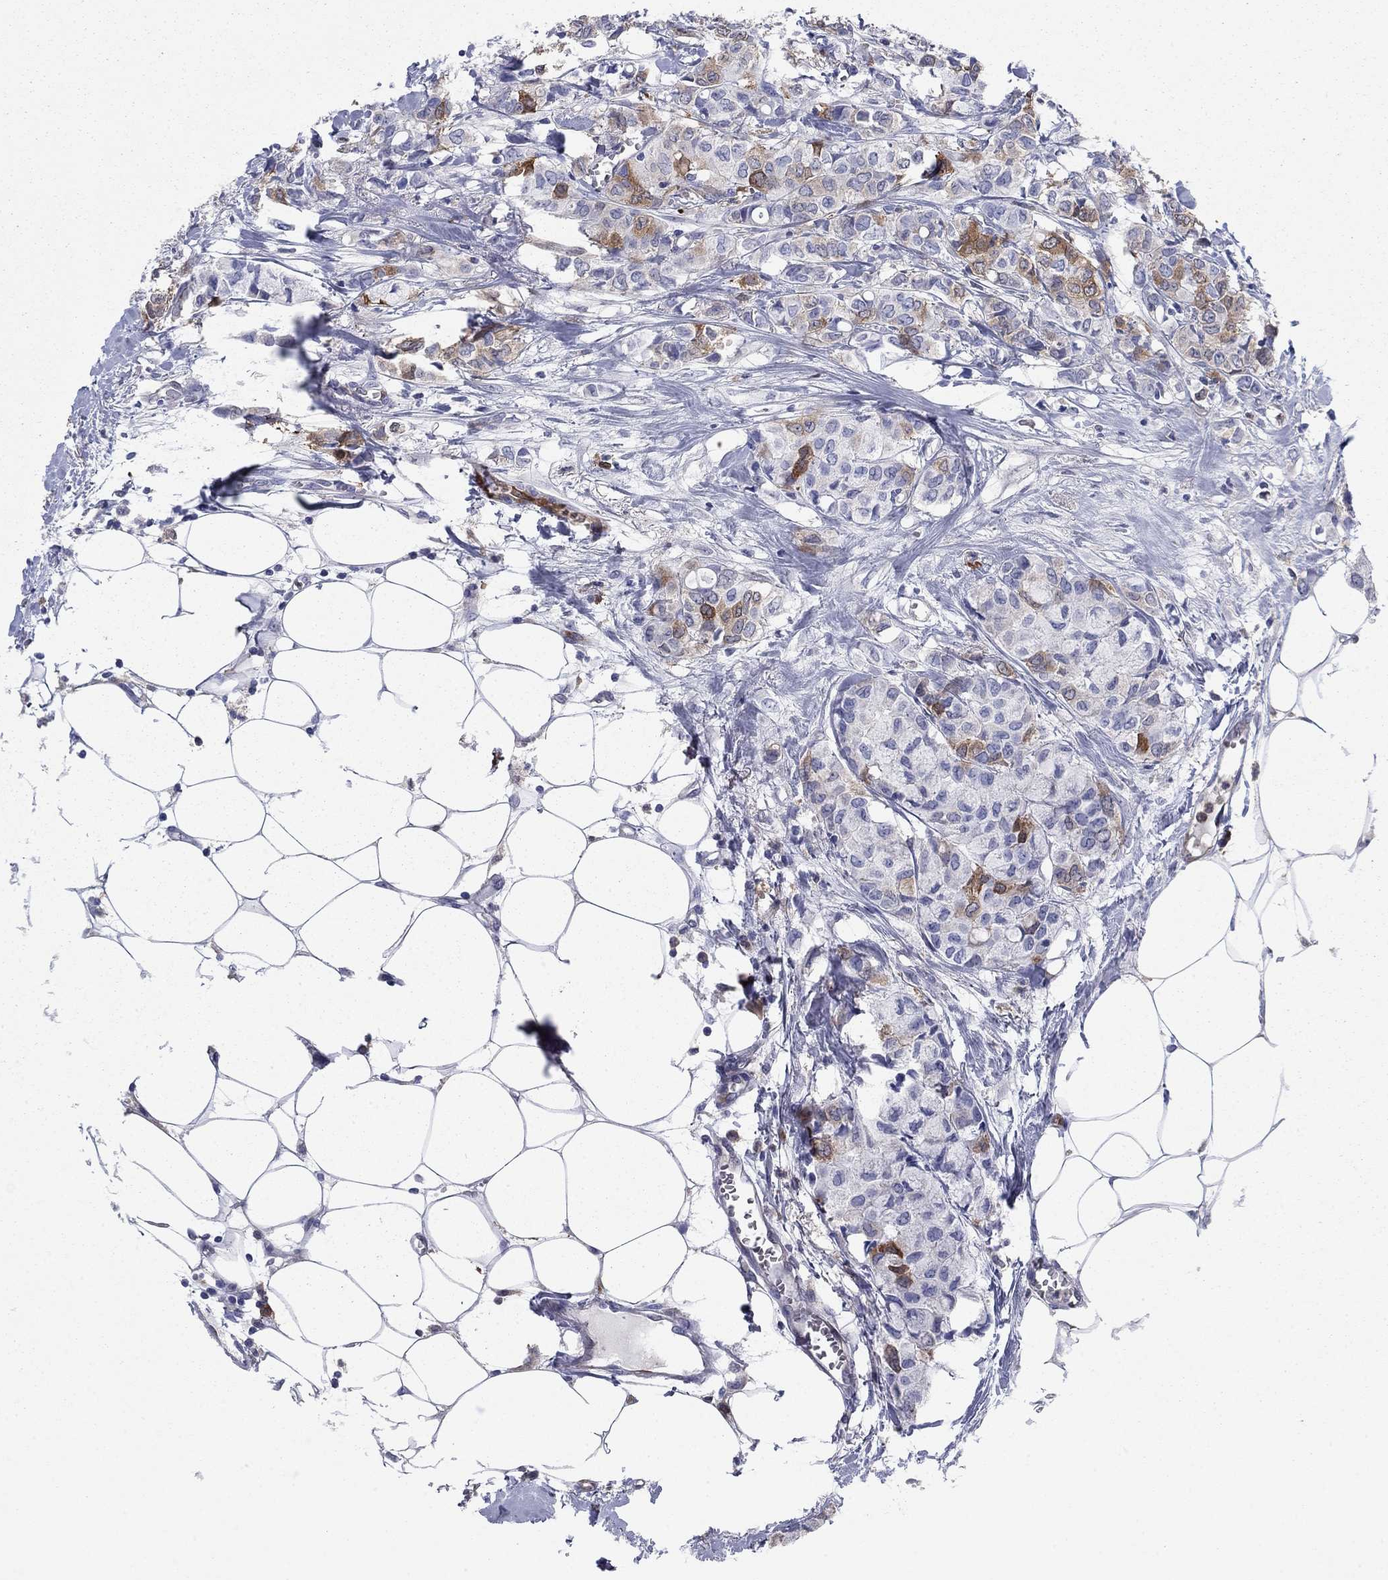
{"staining": {"intensity": "moderate", "quantity": "<25%", "location": "cytoplasmic/membranous"}, "tissue": "breast cancer", "cell_type": "Tumor cells", "image_type": "cancer", "snomed": [{"axis": "morphology", "description": "Duct carcinoma"}, {"axis": "topography", "description": "Breast"}], "caption": "Immunohistochemistry staining of breast infiltrating ductal carcinoma, which shows low levels of moderate cytoplasmic/membranous expression in approximately <25% of tumor cells indicating moderate cytoplasmic/membranous protein staining. The staining was performed using DAB (brown) for protein detection and nuclei were counterstained in hematoxylin (blue).", "gene": "STMN1", "patient": {"sex": "female", "age": 85}}